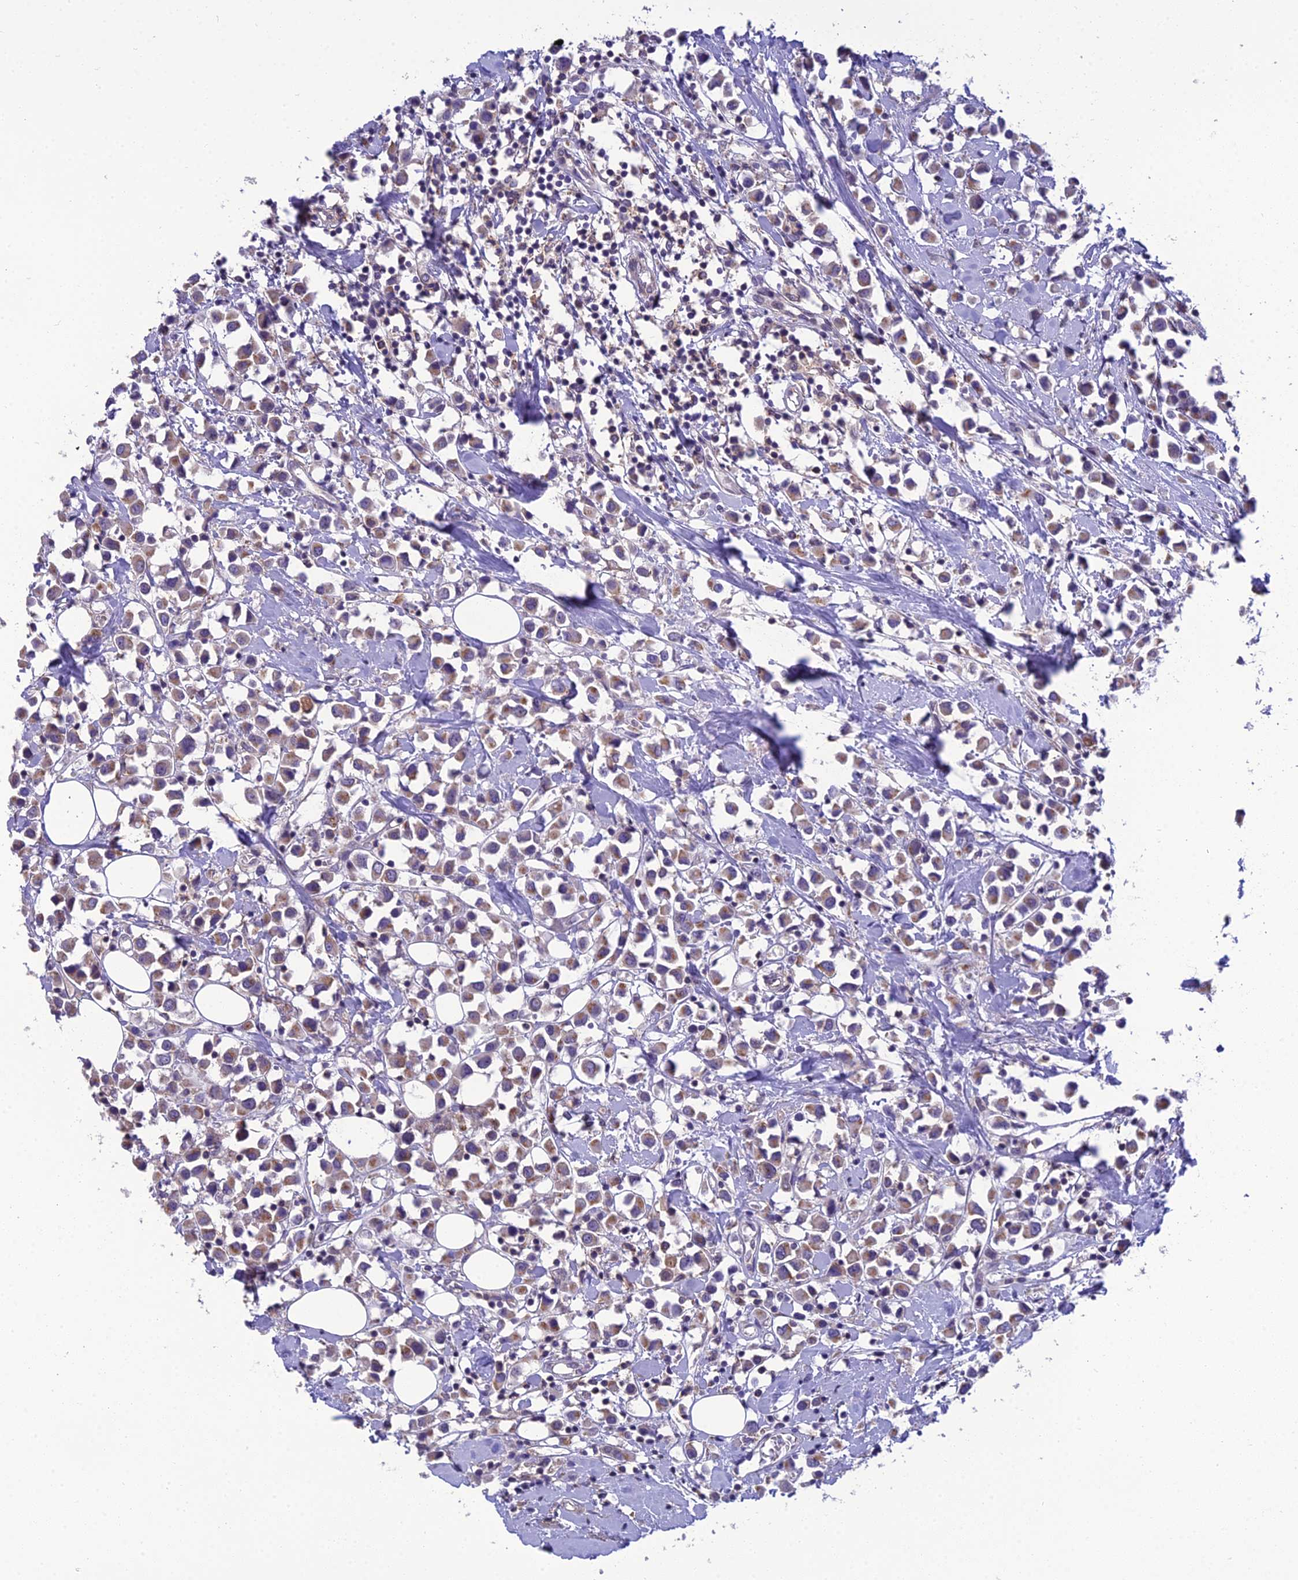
{"staining": {"intensity": "weak", "quantity": ">75%", "location": "cytoplasmic/membranous"}, "tissue": "breast cancer", "cell_type": "Tumor cells", "image_type": "cancer", "snomed": [{"axis": "morphology", "description": "Duct carcinoma"}, {"axis": "topography", "description": "Breast"}], "caption": "This is an image of IHC staining of intraductal carcinoma (breast), which shows weak staining in the cytoplasmic/membranous of tumor cells.", "gene": "GOLPH3", "patient": {"sex": "female", "age": 61}}